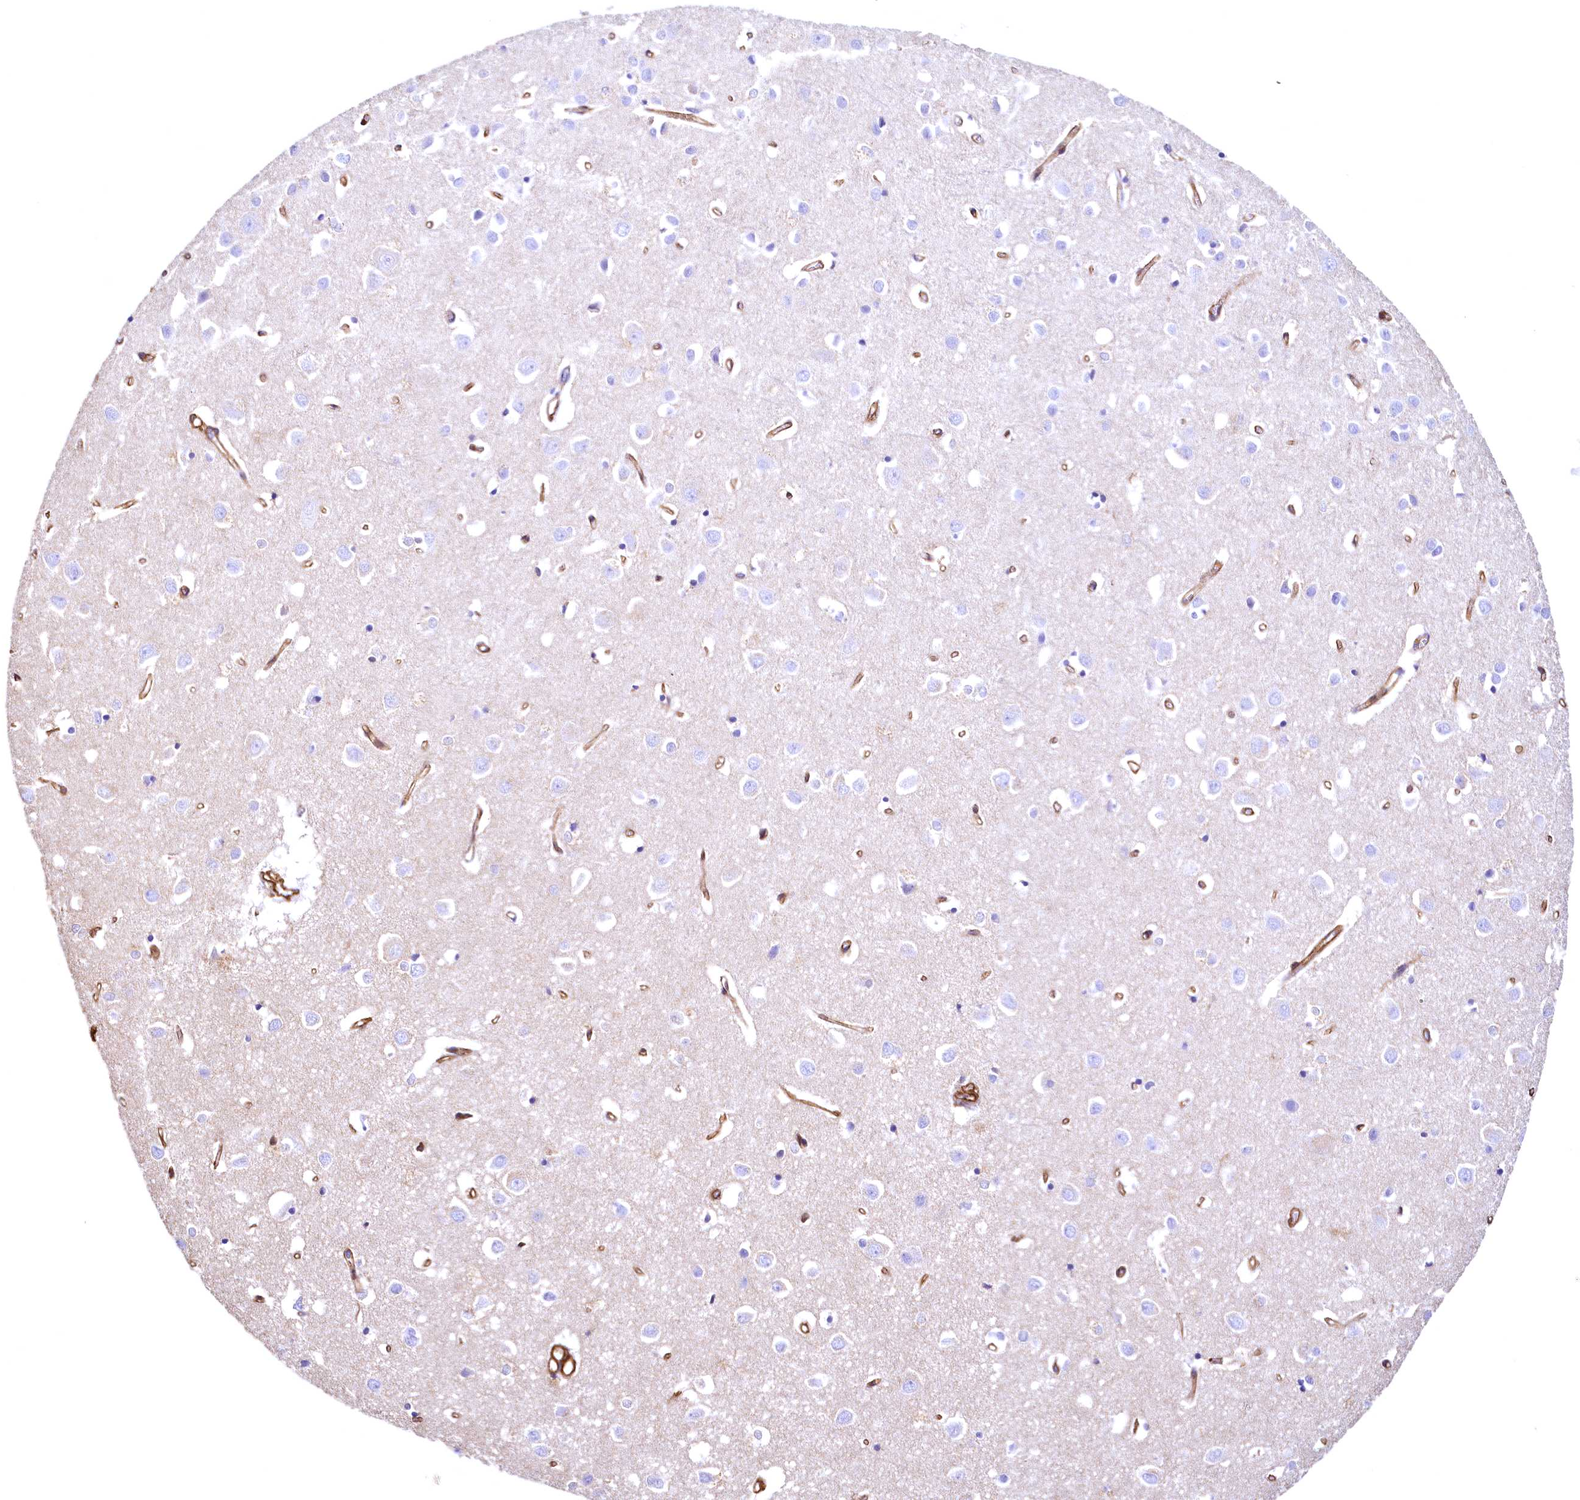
{"staining": {"intensity": "moderate", "quantity": ">75%", "location": "cytoplasmic/membranous"}, "tissue": "cerebral cortex", "cell_type": "Endothelial cells", "image_type": "normal", "snomed": [{"axis": "morphology", "description": "Normal tissue, NOS"}, {"axis": "topography", "description": "Cerebral cortex"}], "caption": "An immunohistochemistry (IHC) histopathology image of normal tissue is shown. Protein staining in brown shows moderate cytoplasmic/membranous positivity in cerebral cortex within endothelial cells.", "gene": "THBS1", "patient": {"sex": "female", "age": 64}}